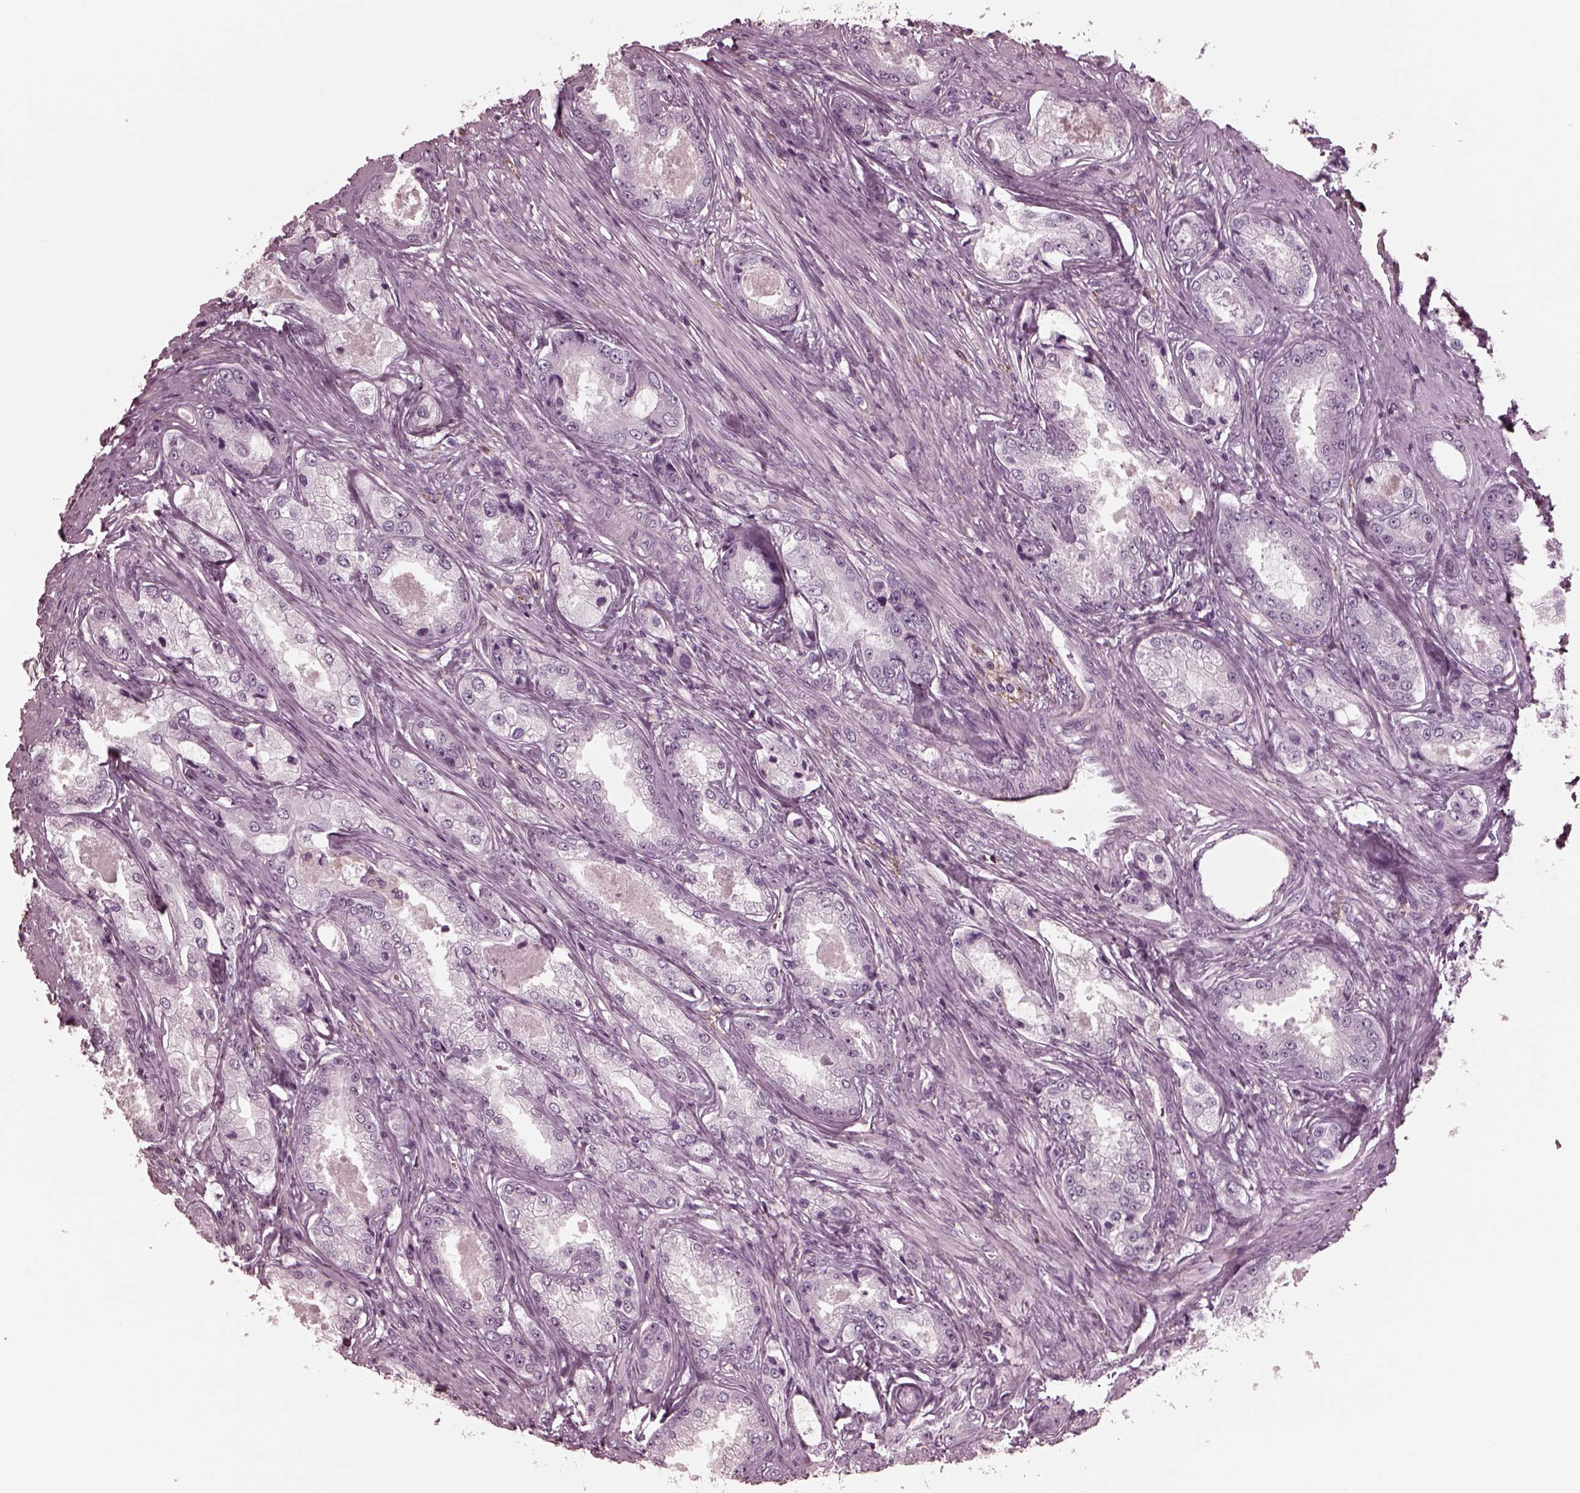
{"staining": {"intensity": "negative", "quantity": "none", "location": "none"}, "tissue": "prostate cancer", "cell_type": "Tumor cells", "image_type": "cancer", "snomed": [{"axis": "morphology", "description": "Adenocarcinoma, Low grade"}, {"axis": "topography", "description": "Prostate"}], "caption": "Immunohistochemical staining of human prostate adenocarcinoma (low-grade) reveals no significant positivity in tumor cells. (Brightfield microscopy of DAB (3,3'-diaminobenzidine) IHC at high magnification).", "gene": "CGA", "patient": {"sex": "male", "age": 68}}